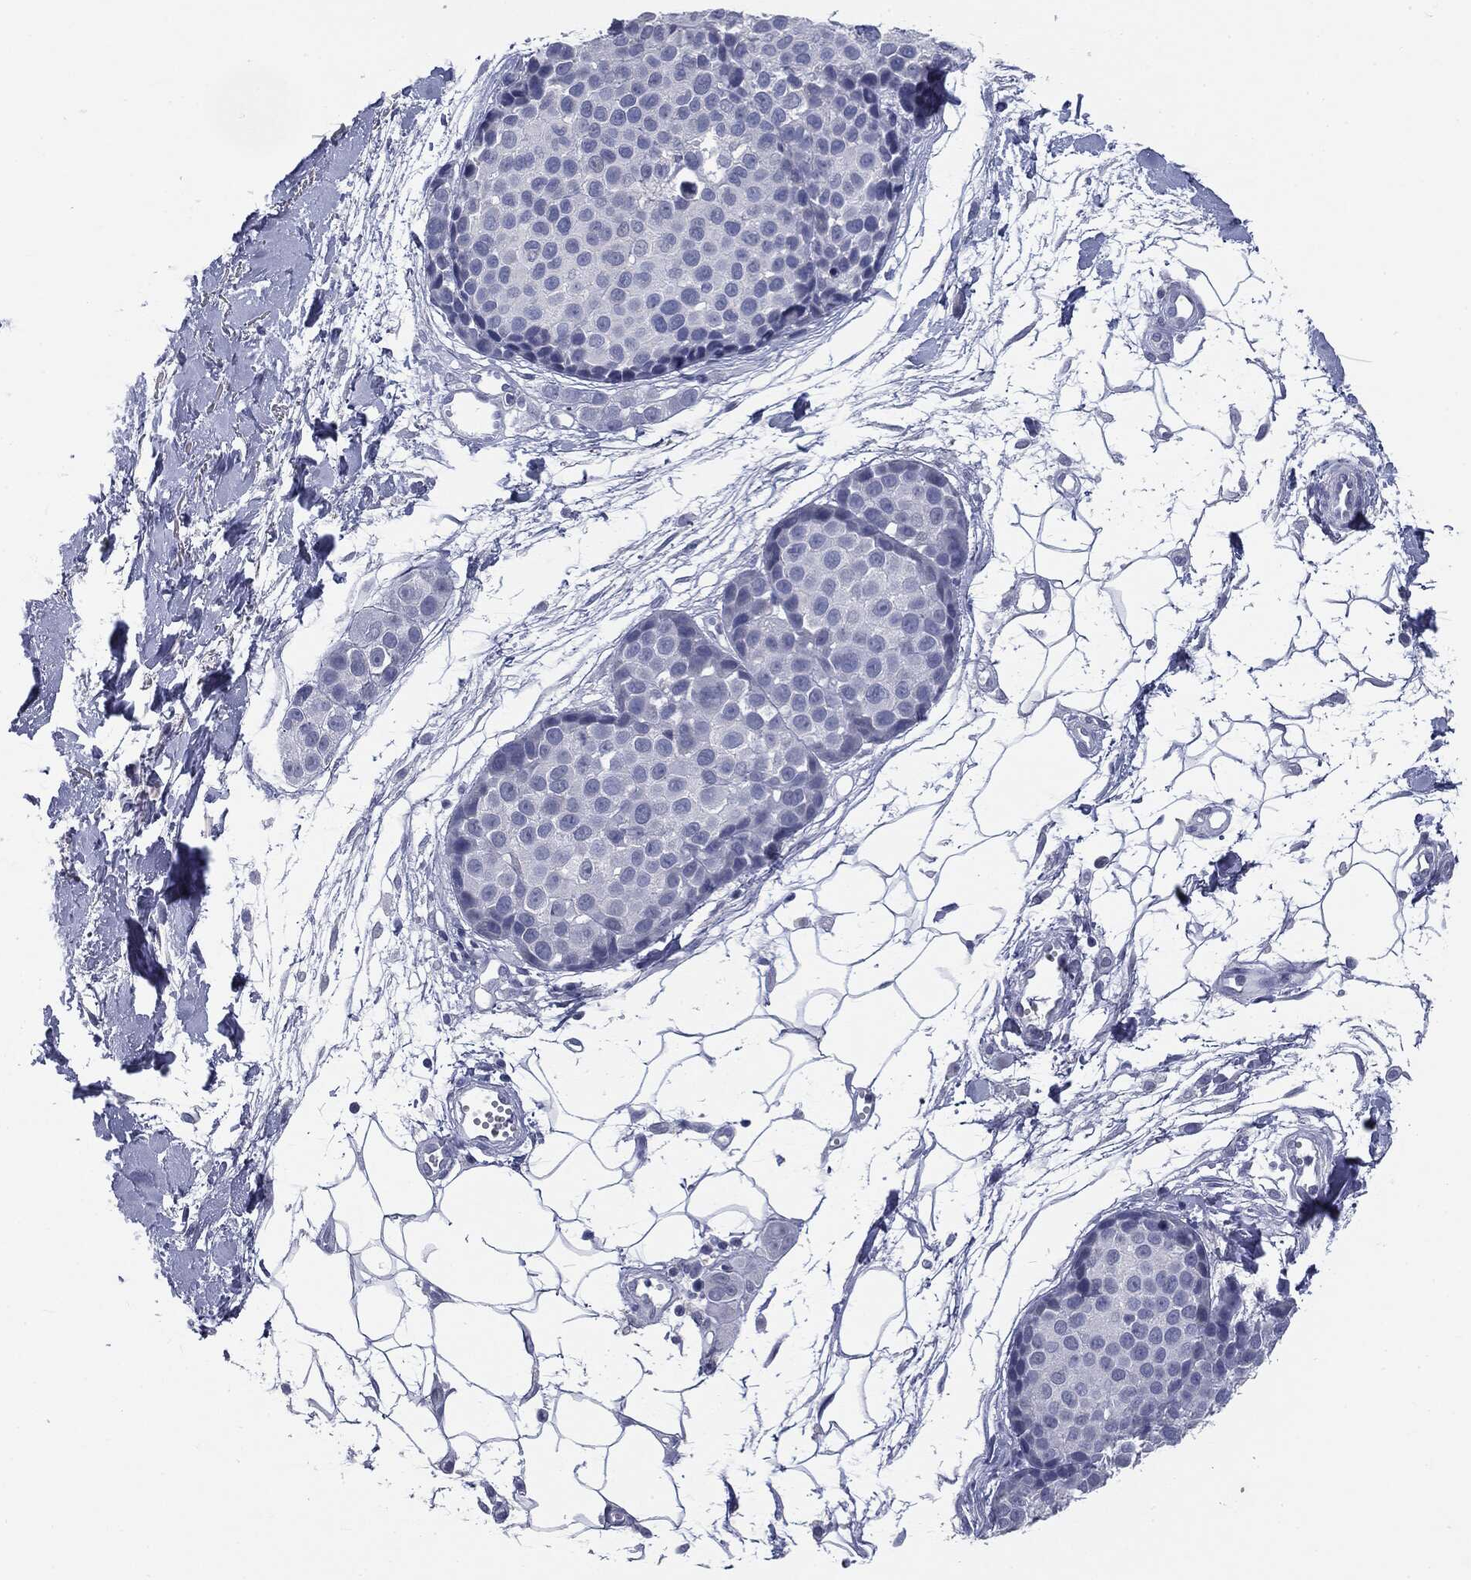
{"staining": {"intensity": "negative", "quantity": "none", "location": "none"}, "tissue": "melanoma", "cell_type": "Tumor cells", "image_type": "cancer", "snomed": [{"axis": "morphology", "description": "Malignant melanoma, NOS"}, {"axis": "topography", "description": "Skin"}], "caption": "The micrograph displays no staining of tumor cells in melanoma.", "gene": "MUC1", "patient": {"sex": "female", "age": 86}}